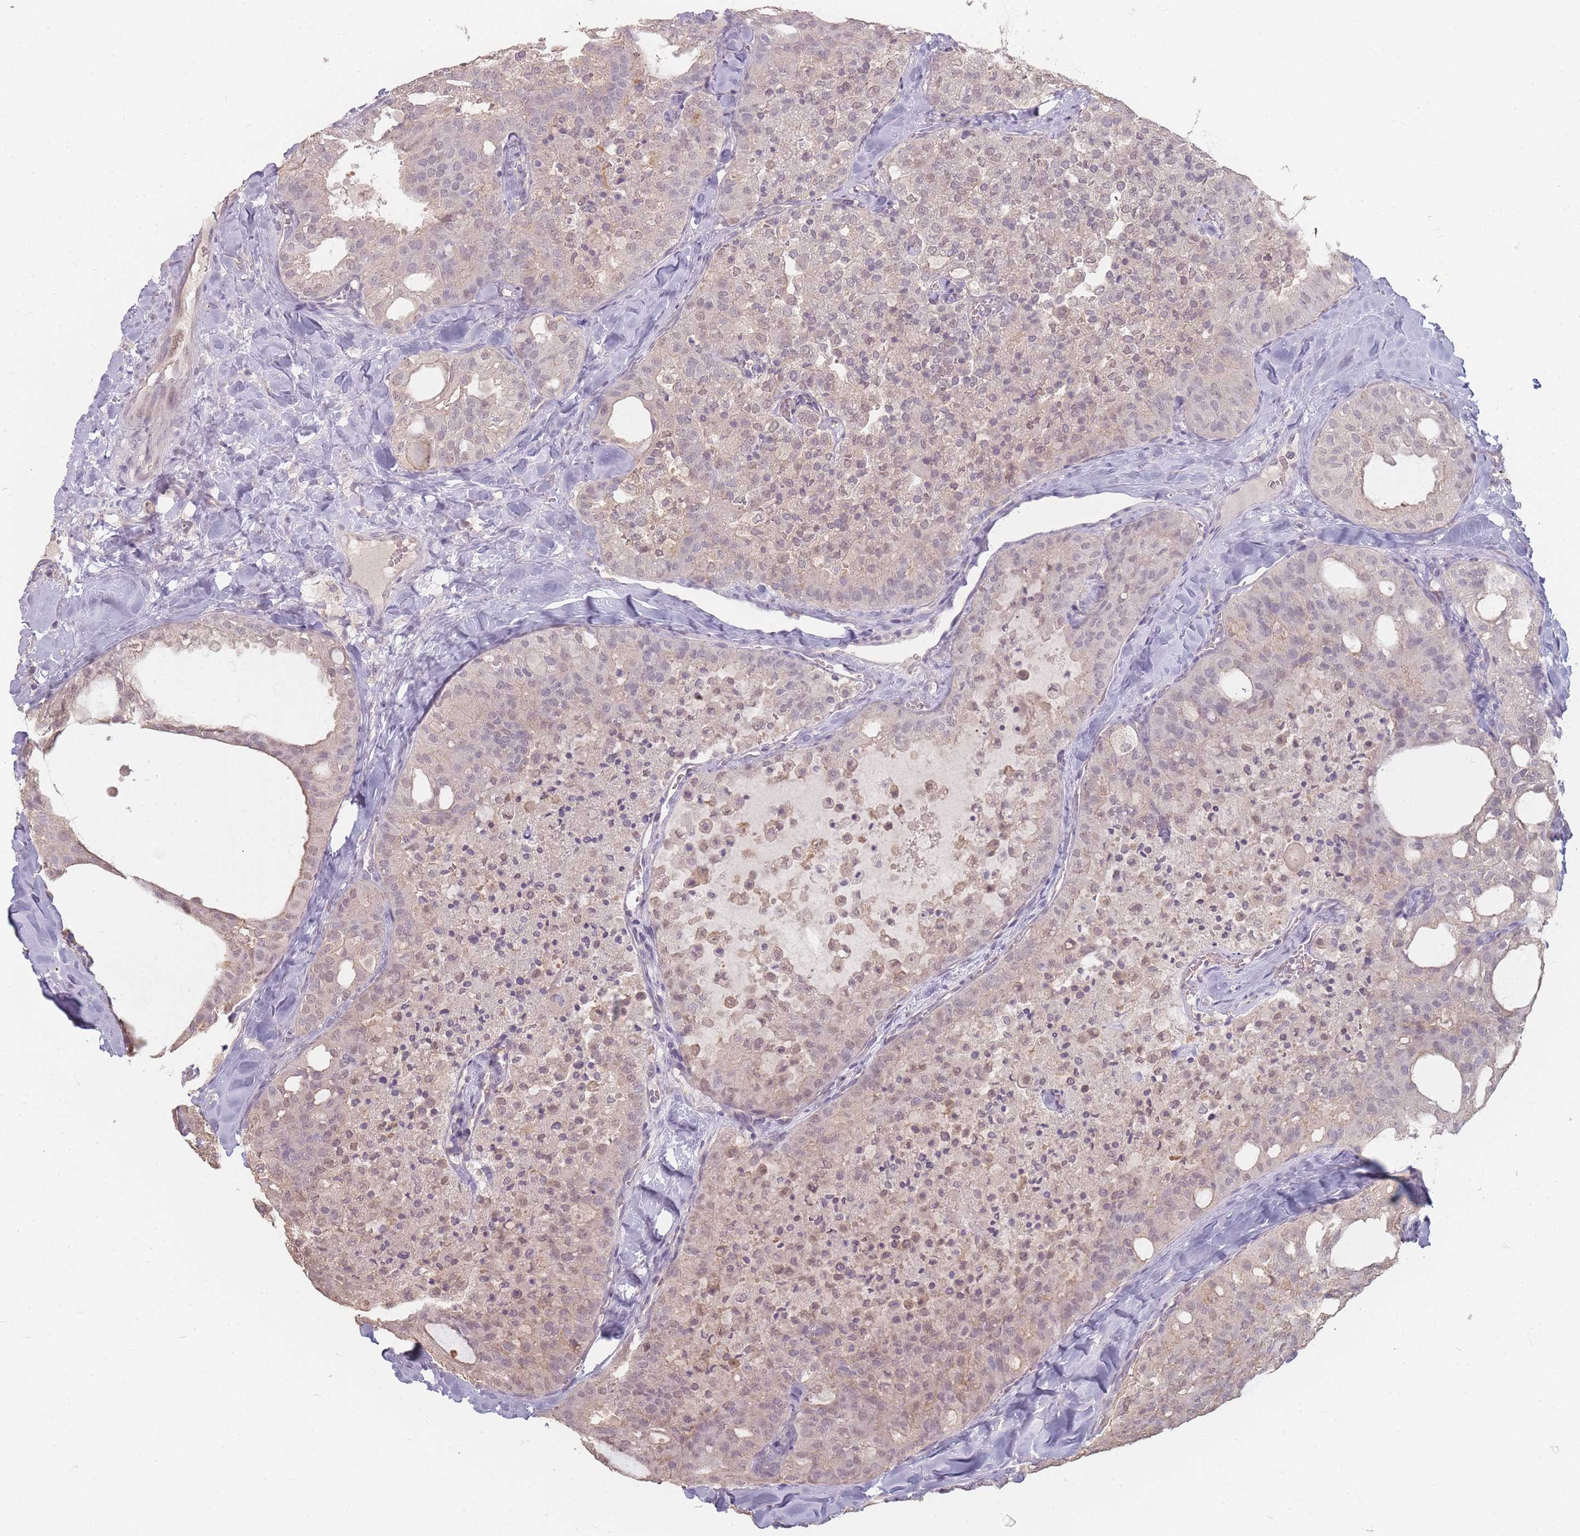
{"staining": {"intensity": "weak", "quantity": ">75%", "location": "nuclear"}, "tissue": "thyroid cancer", "cell_type": "Tumor cells", "image_type": "cancer", "snomed": [{"axis": "morphology", "description": "Follicular adenoma carcinoma, NOS"}, {"axis": "topography", "description": "Thyroid gland"}], "caption": "Tumor cells show weak nuclear expression in approximately >75% of cells in thyroid cancer.", "gene": "RFTN1", "patient": {"sex": "male", "age": 75}}